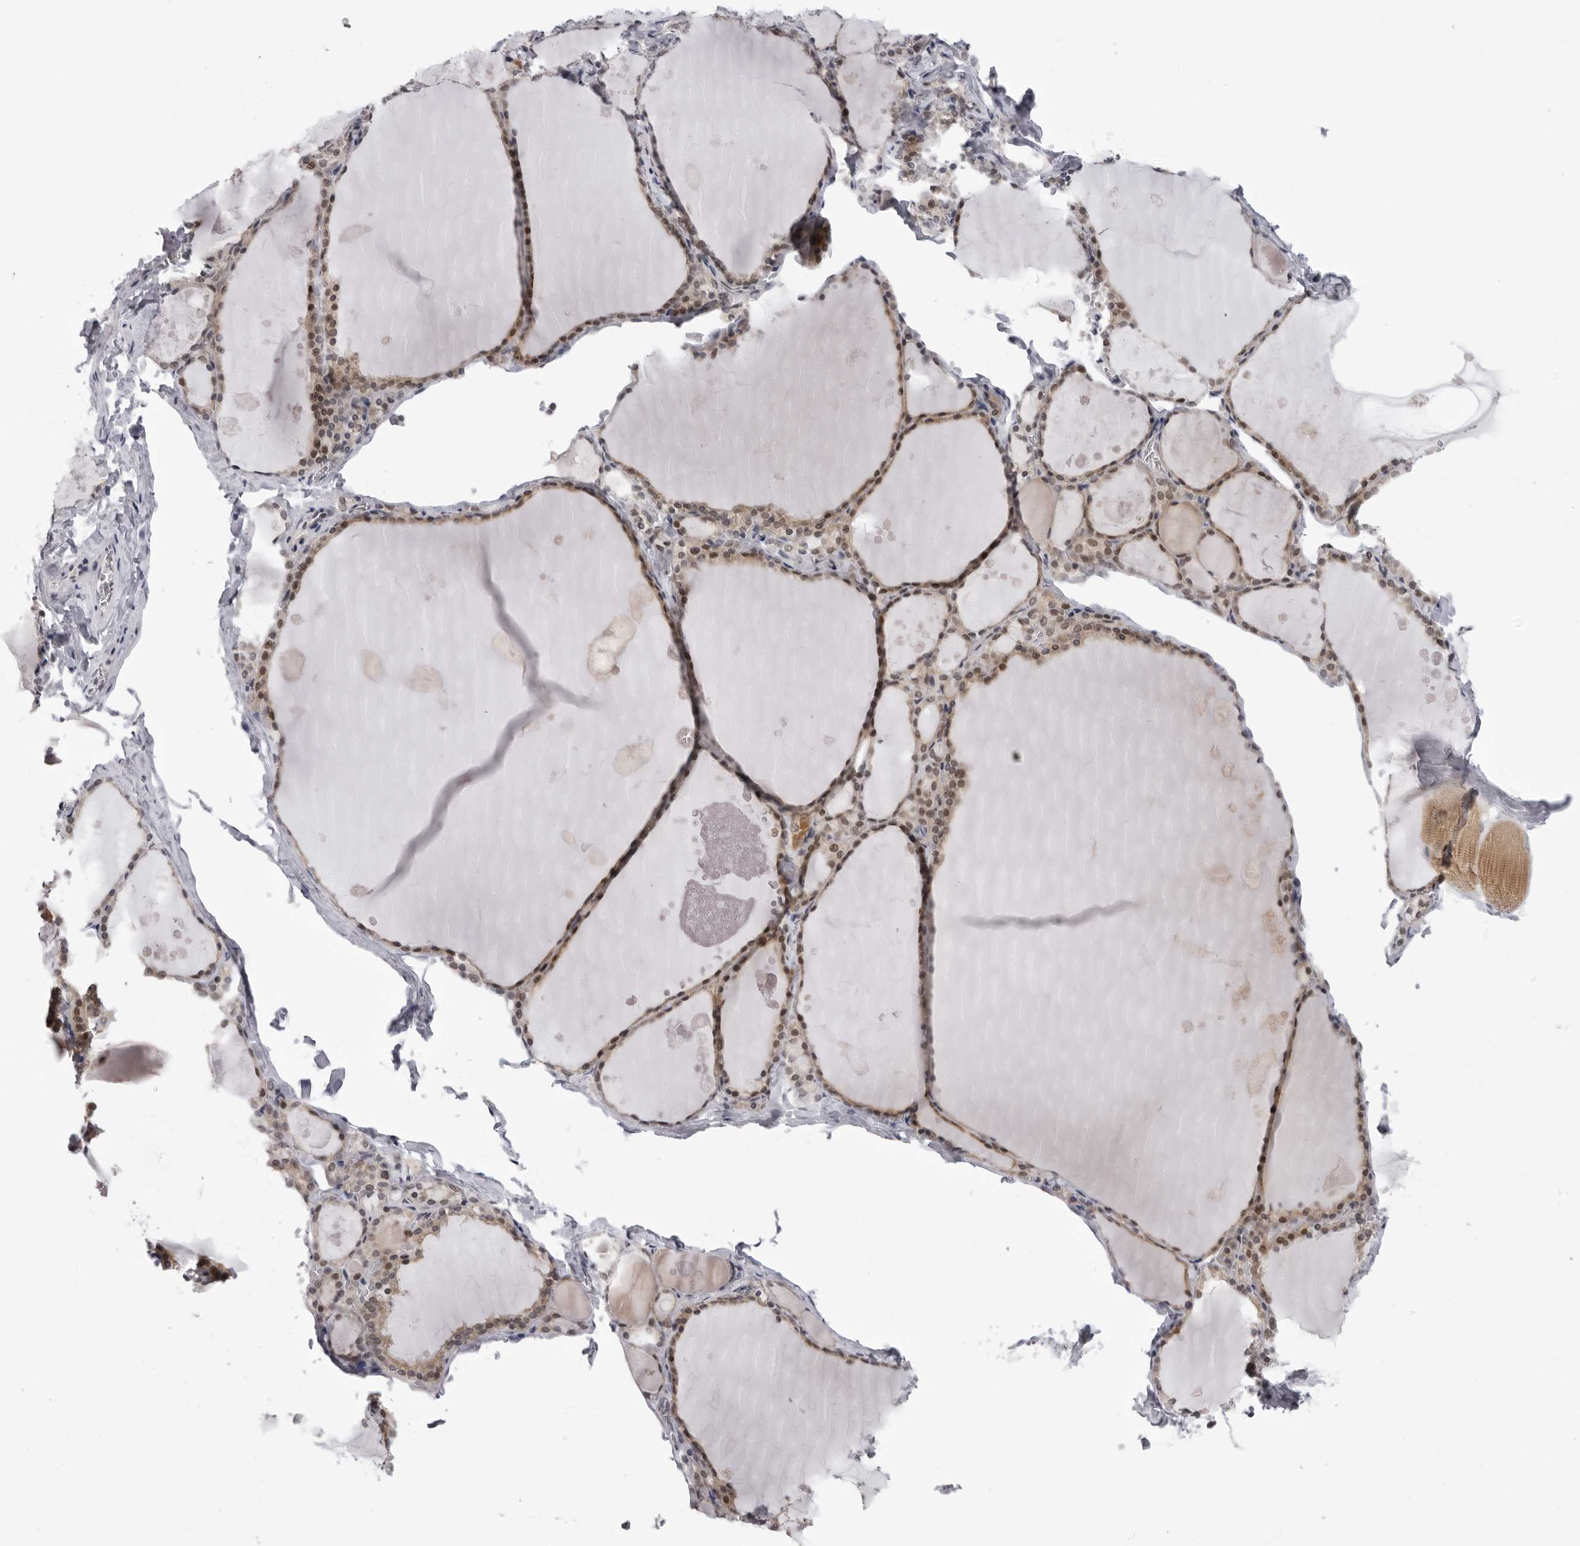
{"staining": {"intensity": "moderate", "quantity": ">75%", "location": "nuclear"}, "tissue": "thyroid gland", "cell_type": "Glandular cells", "image_type": "normal", "snomed": [{"axis": "morphology", "description": "Normal tissue, NOS"}, {"axis": "topography", "description": "Thyroid gland"}], "caption": "Thyroid gland stained with DAB (3,3'-diaminobenzidine) immunohistochemistry displays medium levels of moderate nuclear positivity in about >75% of glandular cells.", "gene": "ALPK2", "patient": {"sex": "male", "age": 56}}